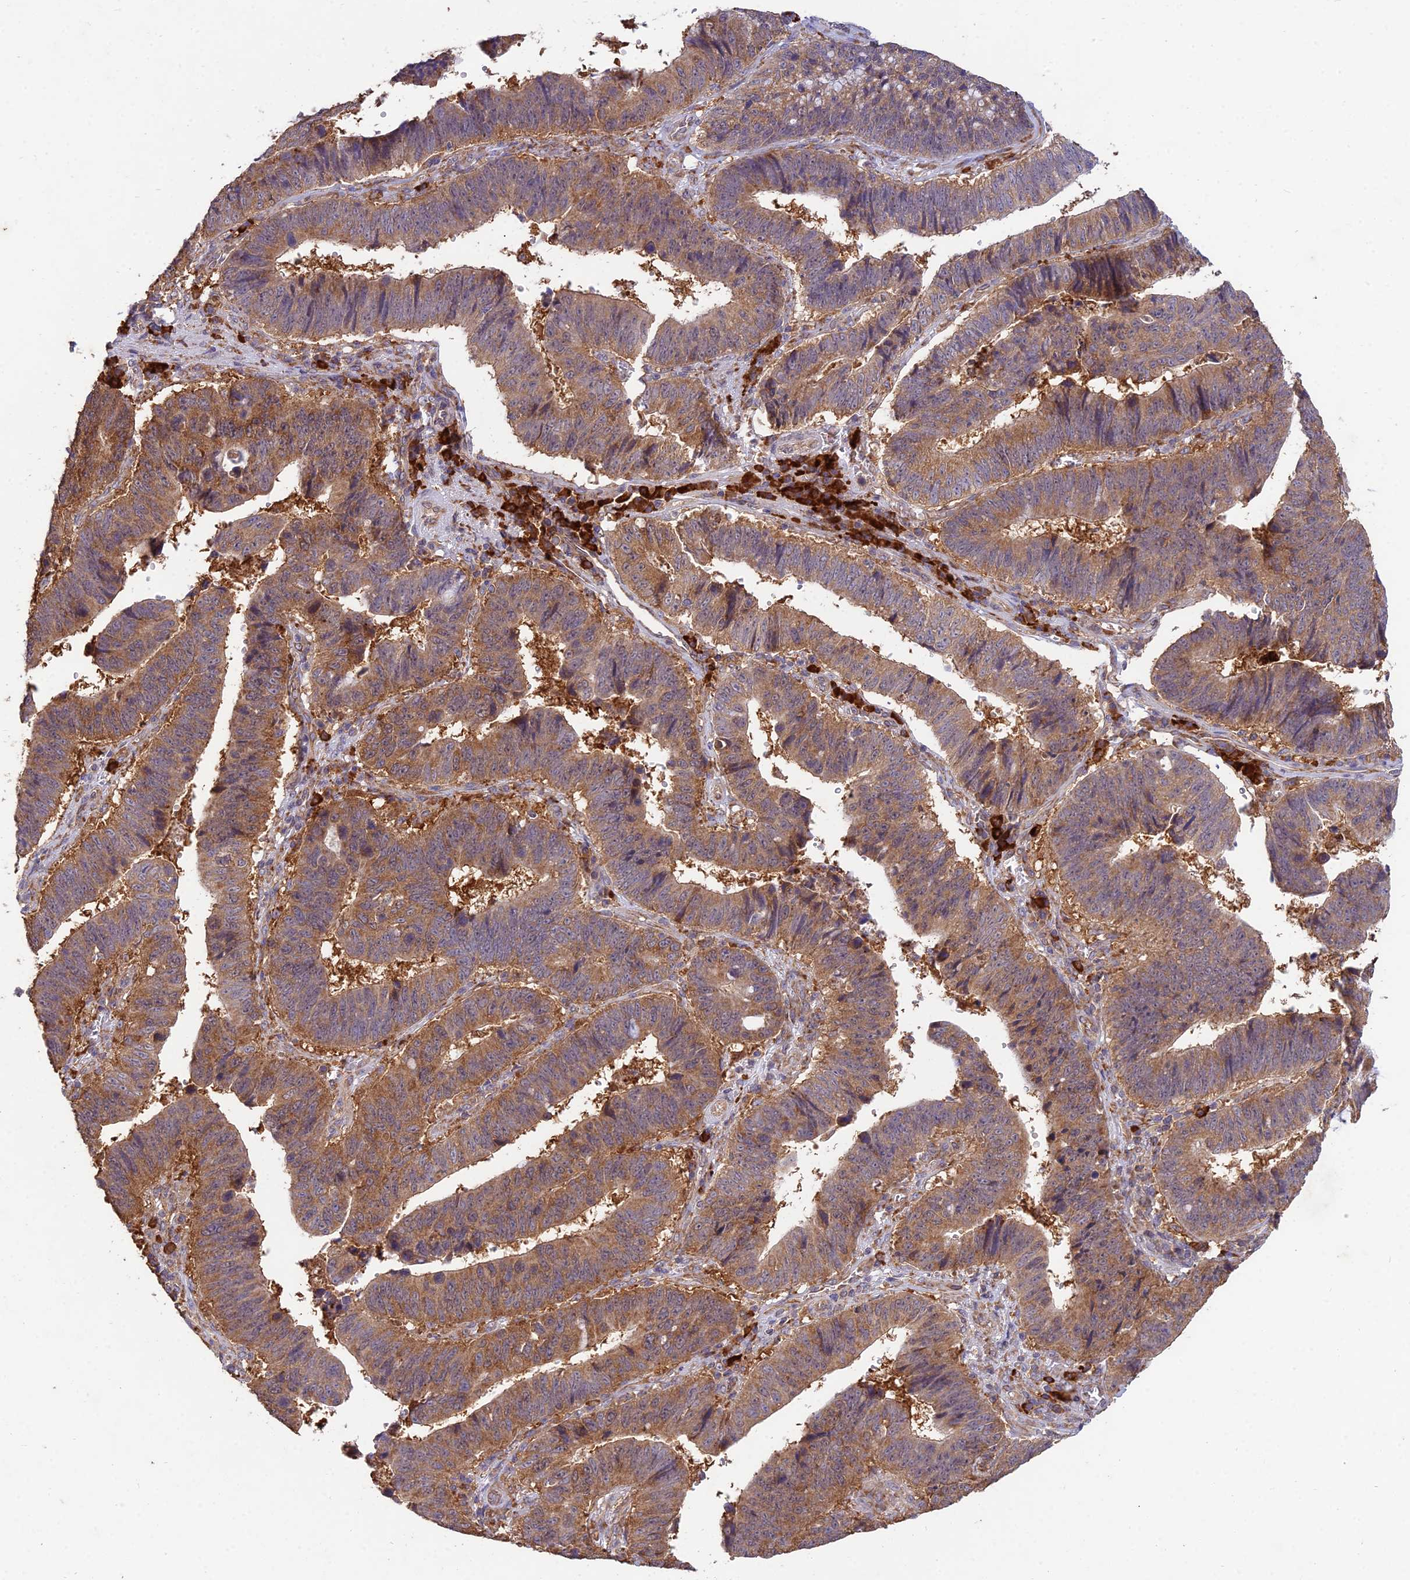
{"staining": {"intensity": "moderate", "quantity": ">75%", "location": "cytoplasmic/membranous"}, "tissue": "stomach cancer", "cell_type": "Tumor cells", "image_type": "cancer", "snomed": [{"axis": "morphology", "description": "Adenocarcinoma, NOS"}, {"axis": "topography", "description": "Stomach"}], "caption": "The histopathology image exhibits a brown stain indicating the presence of a protein in the cytoplasmic/membranous of tumor cells in stomach cancer.", "gene": "NXNL2", "patient": {"sex": "male", "age": 59}}